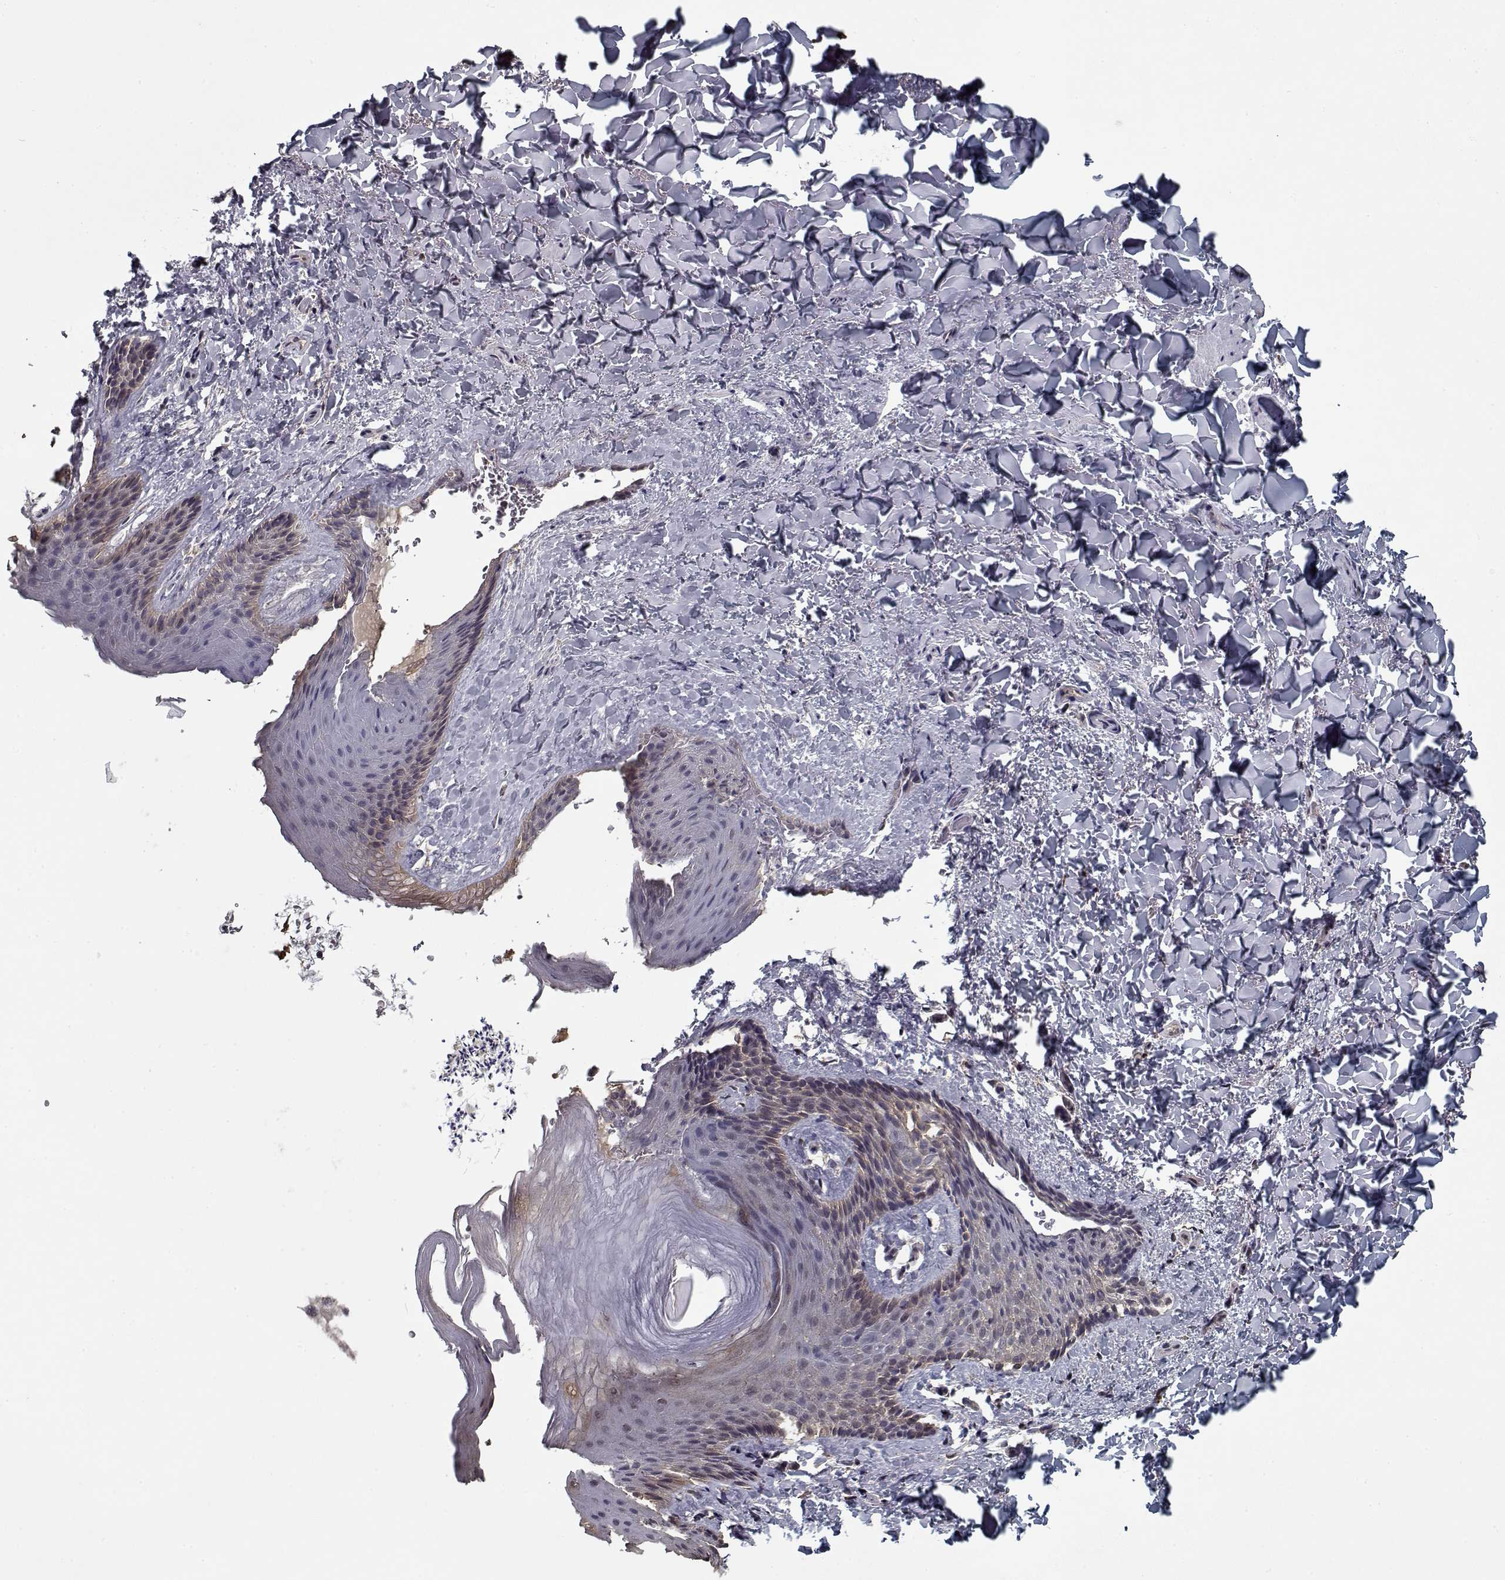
{"staining": {"intensity": "weak", "quantity": "25%-75%", "location": "cytoplasmic/membranous"}, "tissue": "skin", "cell_type": "Epidermal cells", "image_type": "normal", "snomed": [{"axis": "morphology", "description": "Normal tissue, NOS"}, {"axis": "topography", "description": "Anal"}], "caption": "Human skin stained for a protein (brown) exhibits weak cytoplasmic/membranous positive positivity in approximately 25%-75% of epidermal cells.", "gene": "NLK", "patient": {"sex": "male", "age": 36}}